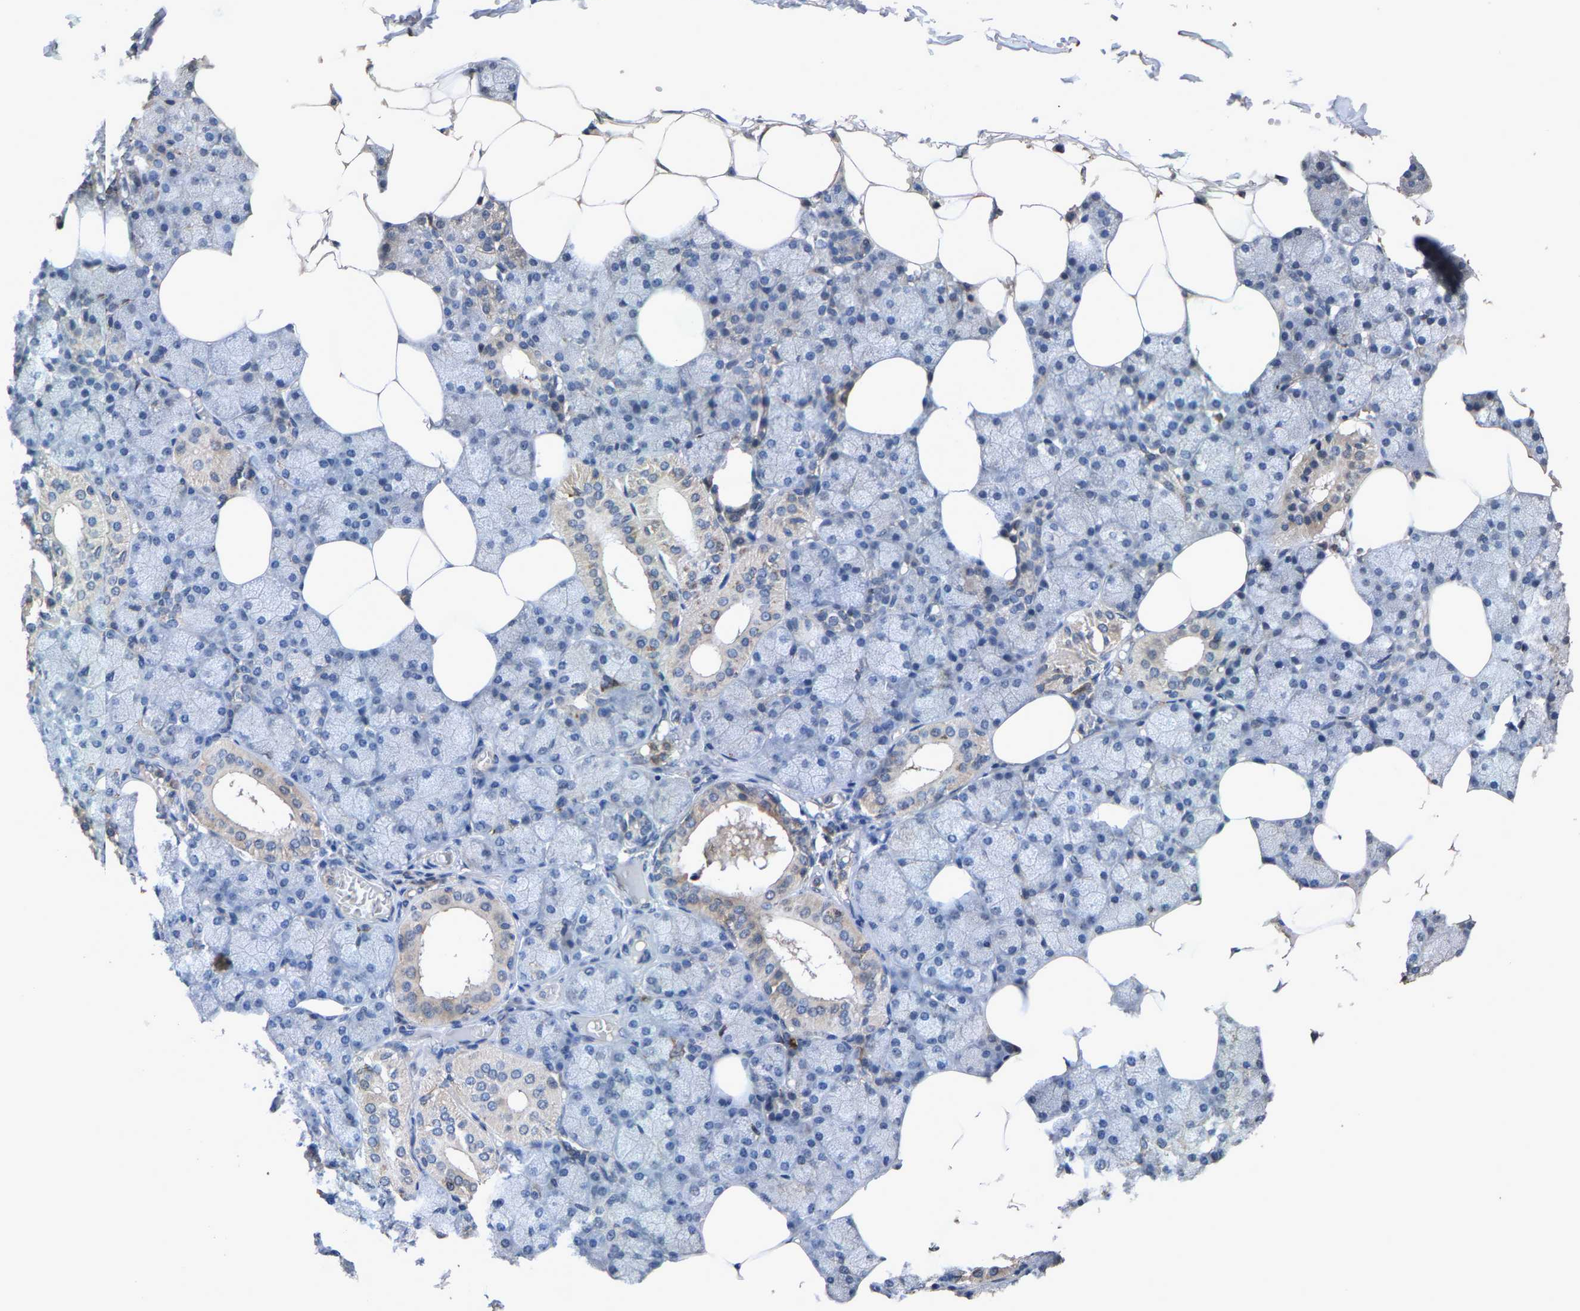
{"staining": {"intensity": "weak", "quantity": "25%-75%", "location": "cytoplasmic/membranous"}, "tissue": "salivary gland", "cell_type": "Glandular cells", "image_type": "normal", "snomed": [{"axis": "morphology", "description": "Normal tissue, NOS"}, {"axis": "topography", "description": "Salivary gland"}], "caption": "High-magnification brightfield microscopy of normal salivary gland stained with DAB (3,3'-diaminobenzidine) (brown) and counterstained with hematoxylin (blue). glandular cells exhibit weak cytoplasmic/membranous expression is present in about25%-75% of cells.", "gene": "TDRKH", "patient": {"sex": "male", "age": 62}}